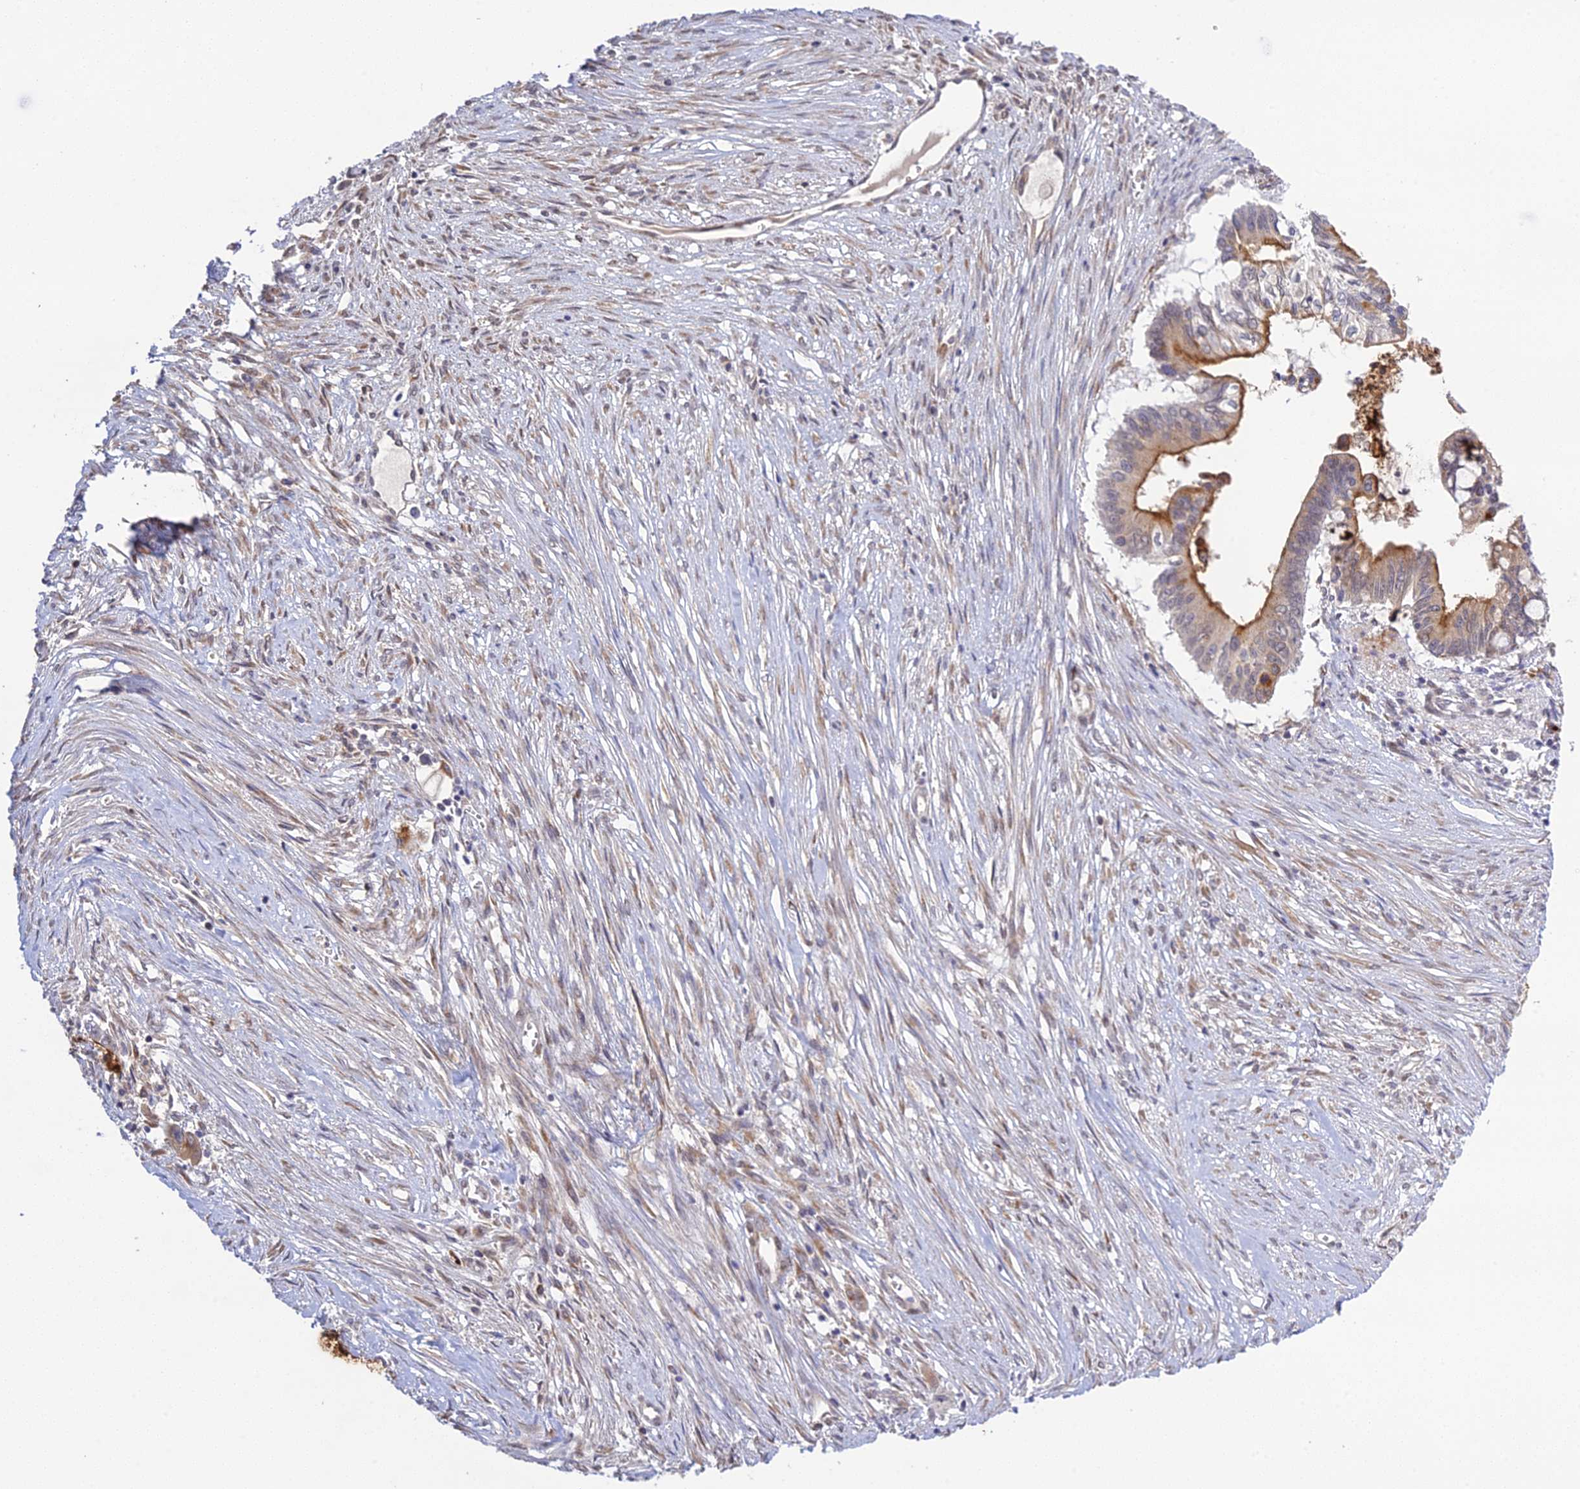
{"staining": {"intensity": "moderate", "quantity": ">75%", "location": "cytoplasmic/membranous"}, "tissue": "pancreatic cancer", "cell_type": "Tumor cells", "image_type": "cancer", "snomed": [{"axis": "morphology", "description": "Adenocarcinoma, NOS"}, {"axis": "topography", "description": "Pancreas"}], "caption": "IHC of human pancreatic adenocarcinoma shows medium levels of moderate cytoplasmic/membranous positivity in approximately >75% of tumor cells. The staining was performed using DAB to visualize the protein expression in brown, while the nuclei were stained in blue with hematoxylin (Magnification: 20x).", "gene": "SNX17", "patient": {"sex": "male", "age": 68}}